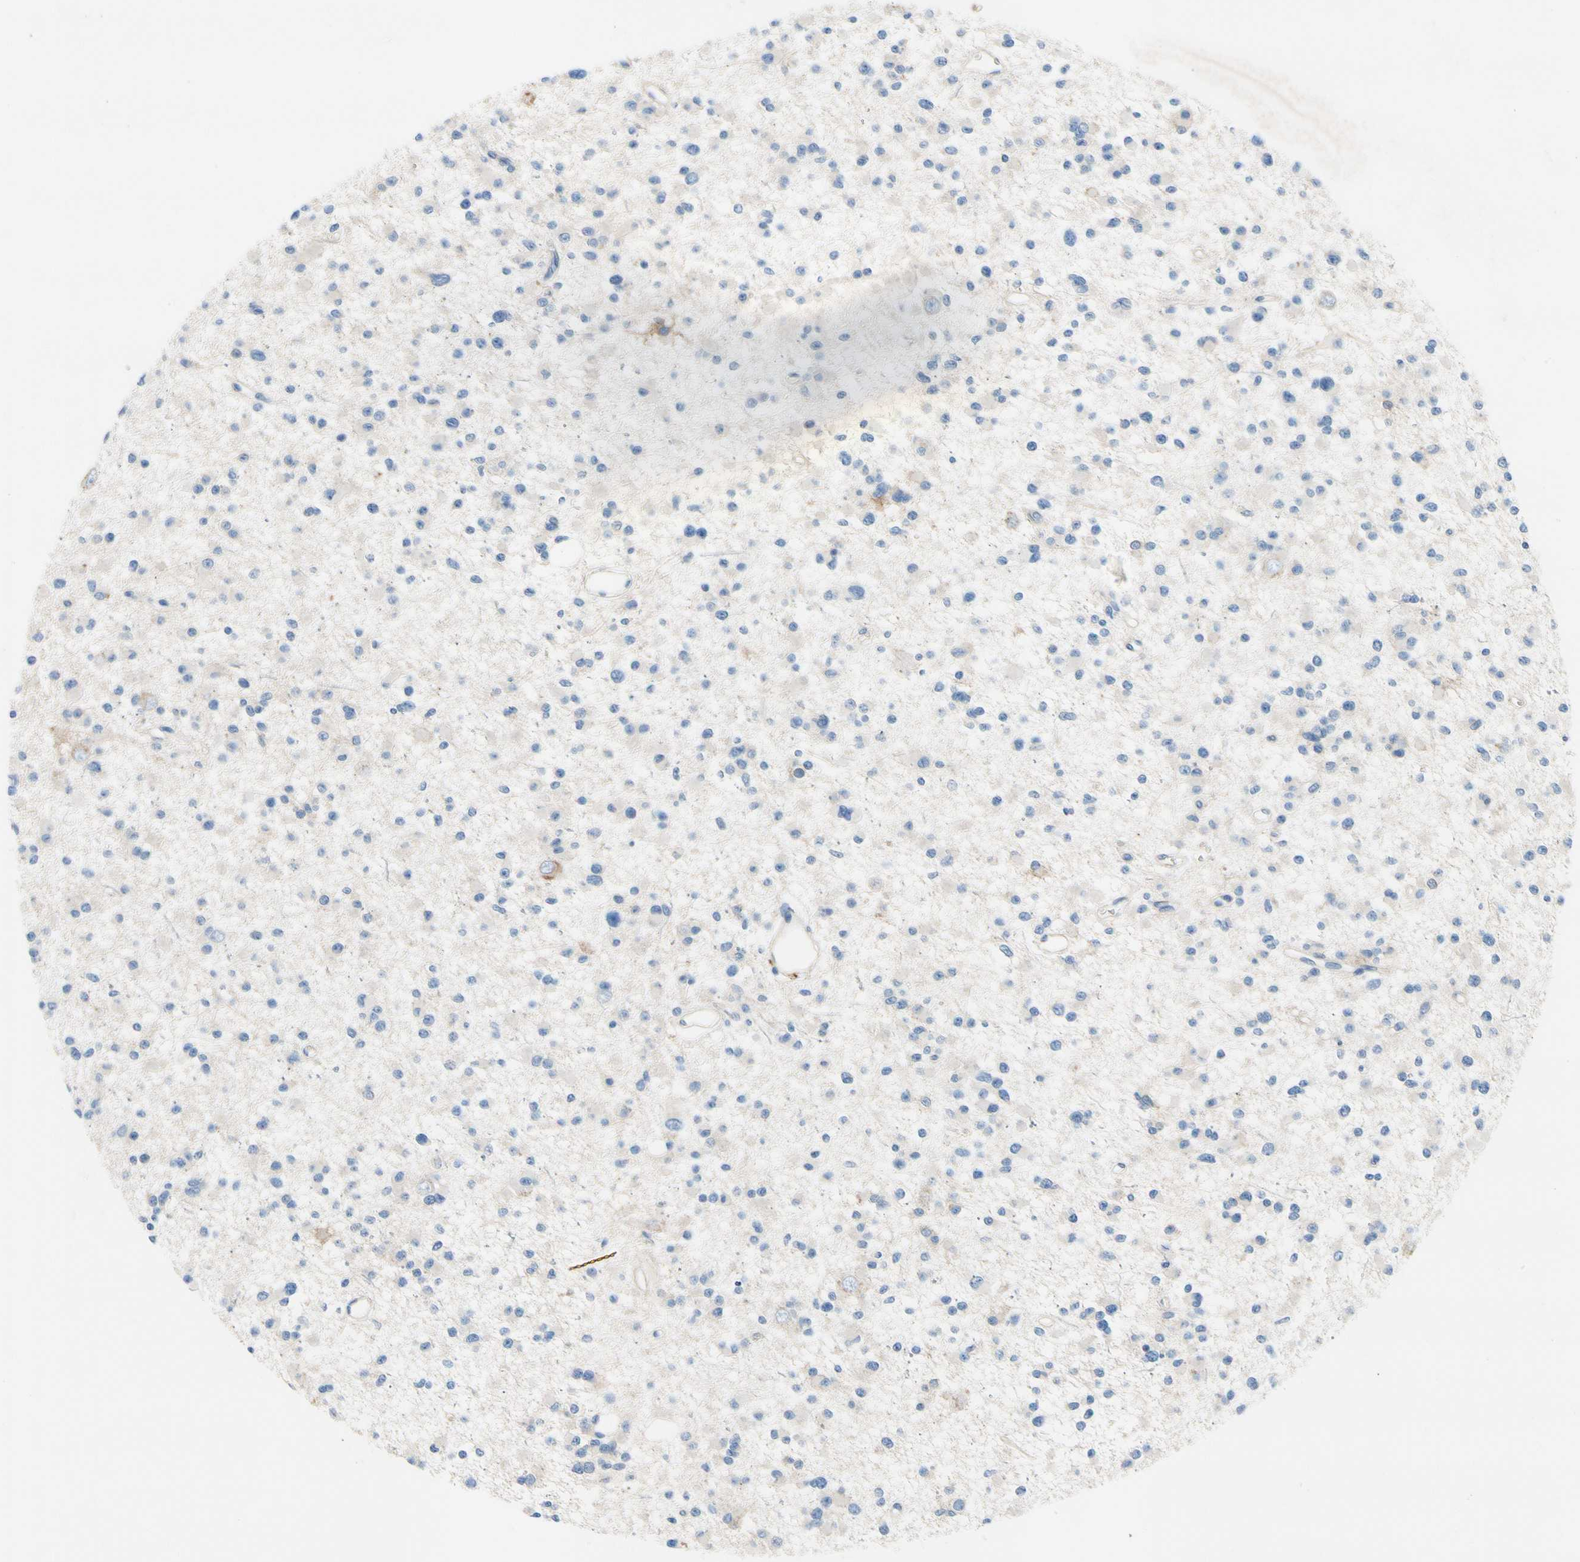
{"staining": {"intensity": "weak", "quantity": "<25%", "location": "cytoplasmic/membranous"}, "tissue": "glioma", "cell_type": "Tumor cells", "image_type": "cancer", "snomed": [{"axis": "morphology", "description": "Glioma, malignant, Low grade"}, {"axis": "topography", "description": "Brain"}], "caption": "This is a image of IHC staining of glioma, which shows no staining in tumor cells.", "gene": "CA14", "patient": {"sex": "female", "age": 22}}